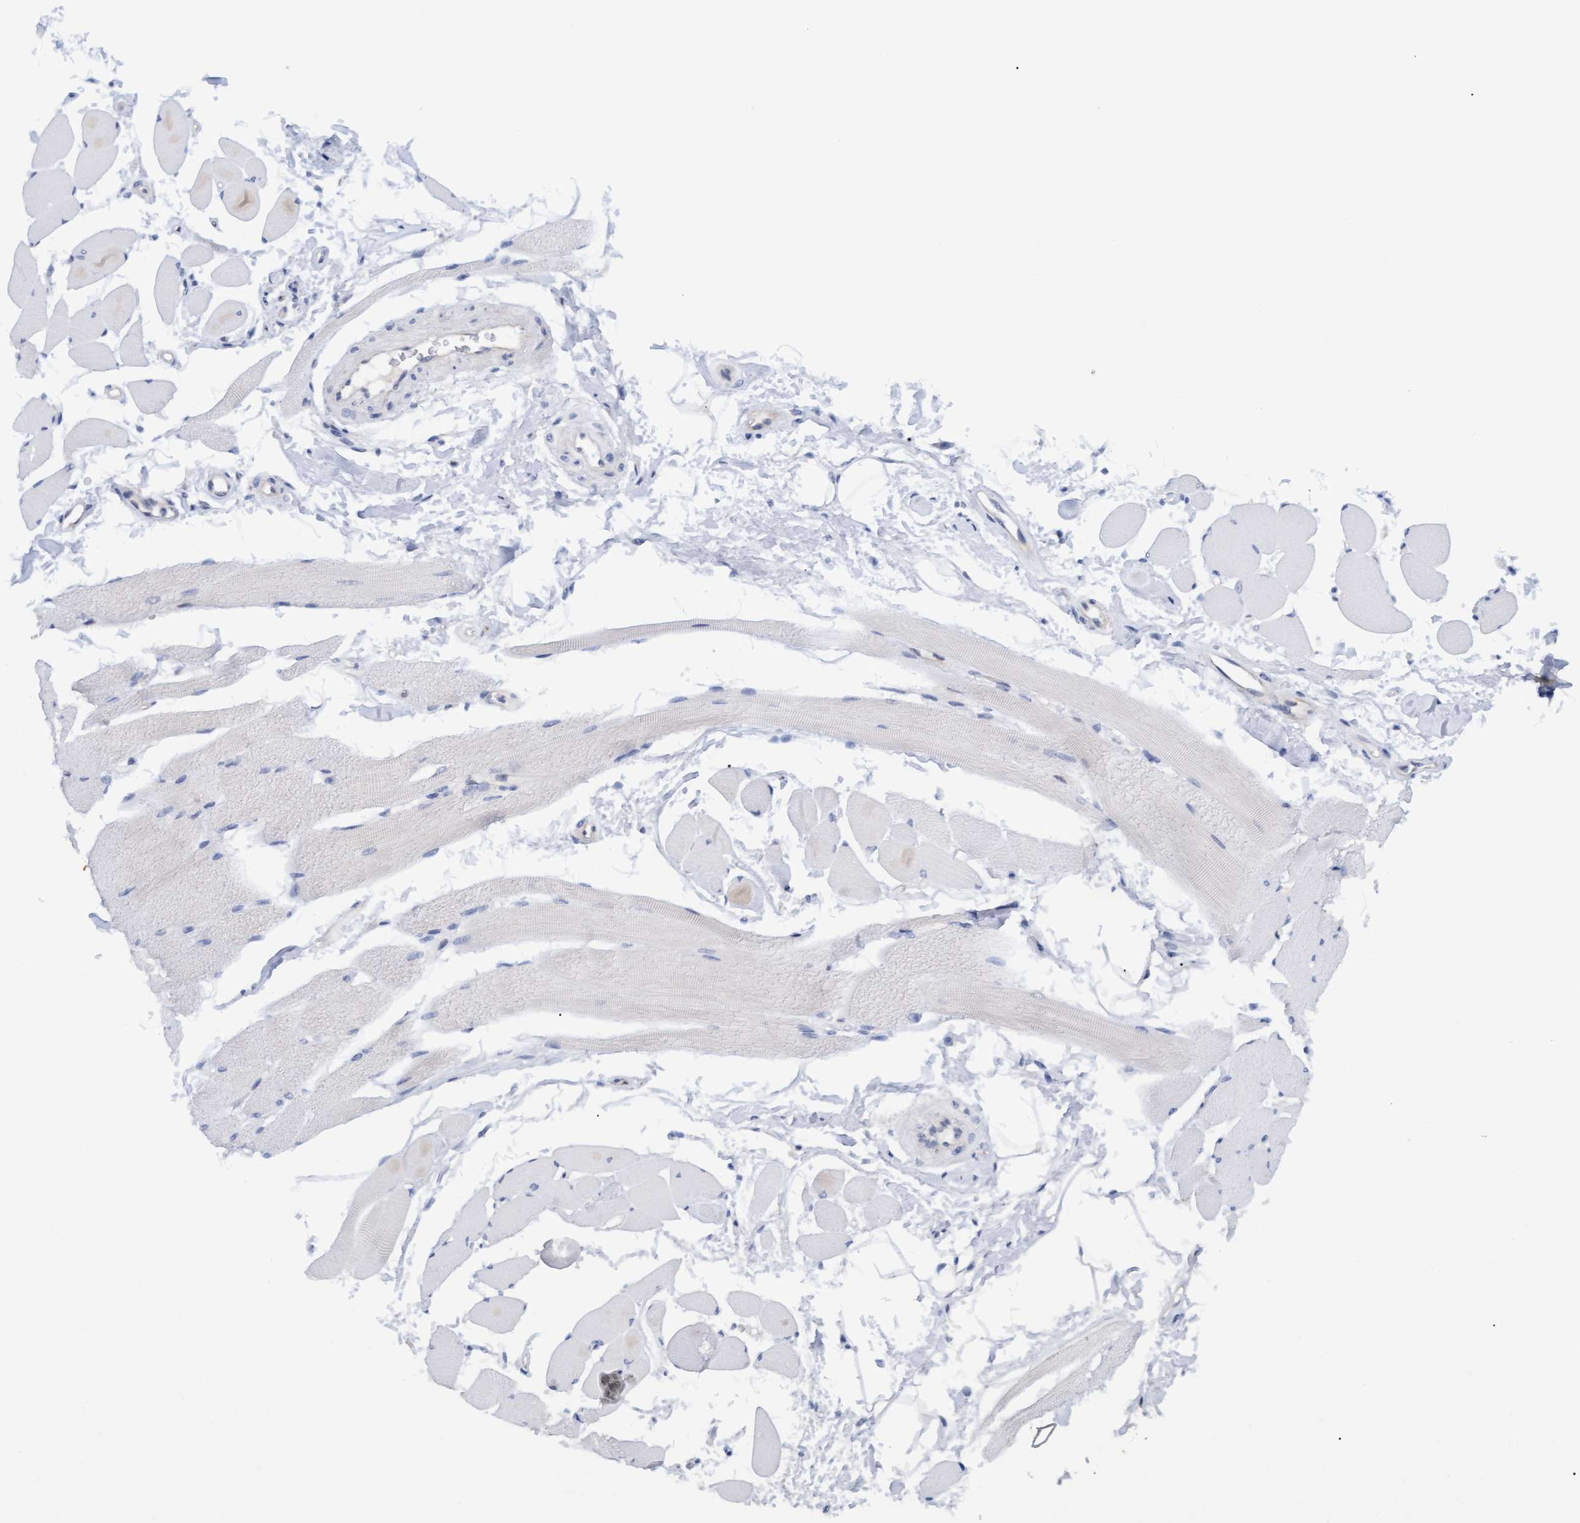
{"staining": {"intensity": "negative", "quantity": "none", "location": "none"}, "tissue": "skeletal muscle", "cell_type": "Myocytes", "image_type": "normal", "snomed": [{"axis": "morphology", "description": "Normal tissue, NOS"}, {"axis": "topography", "description": "Skeletal muscle"}, {"axis": "topography", "description": "Peripheral nerve tissue"}], "caption": "Immunohistochemical staining of unremarkable human skeletal muscle exhibits no significant expression in myocytes.", "gene": "STXBP1", "patient": {"sex": "female", "age": 84}}